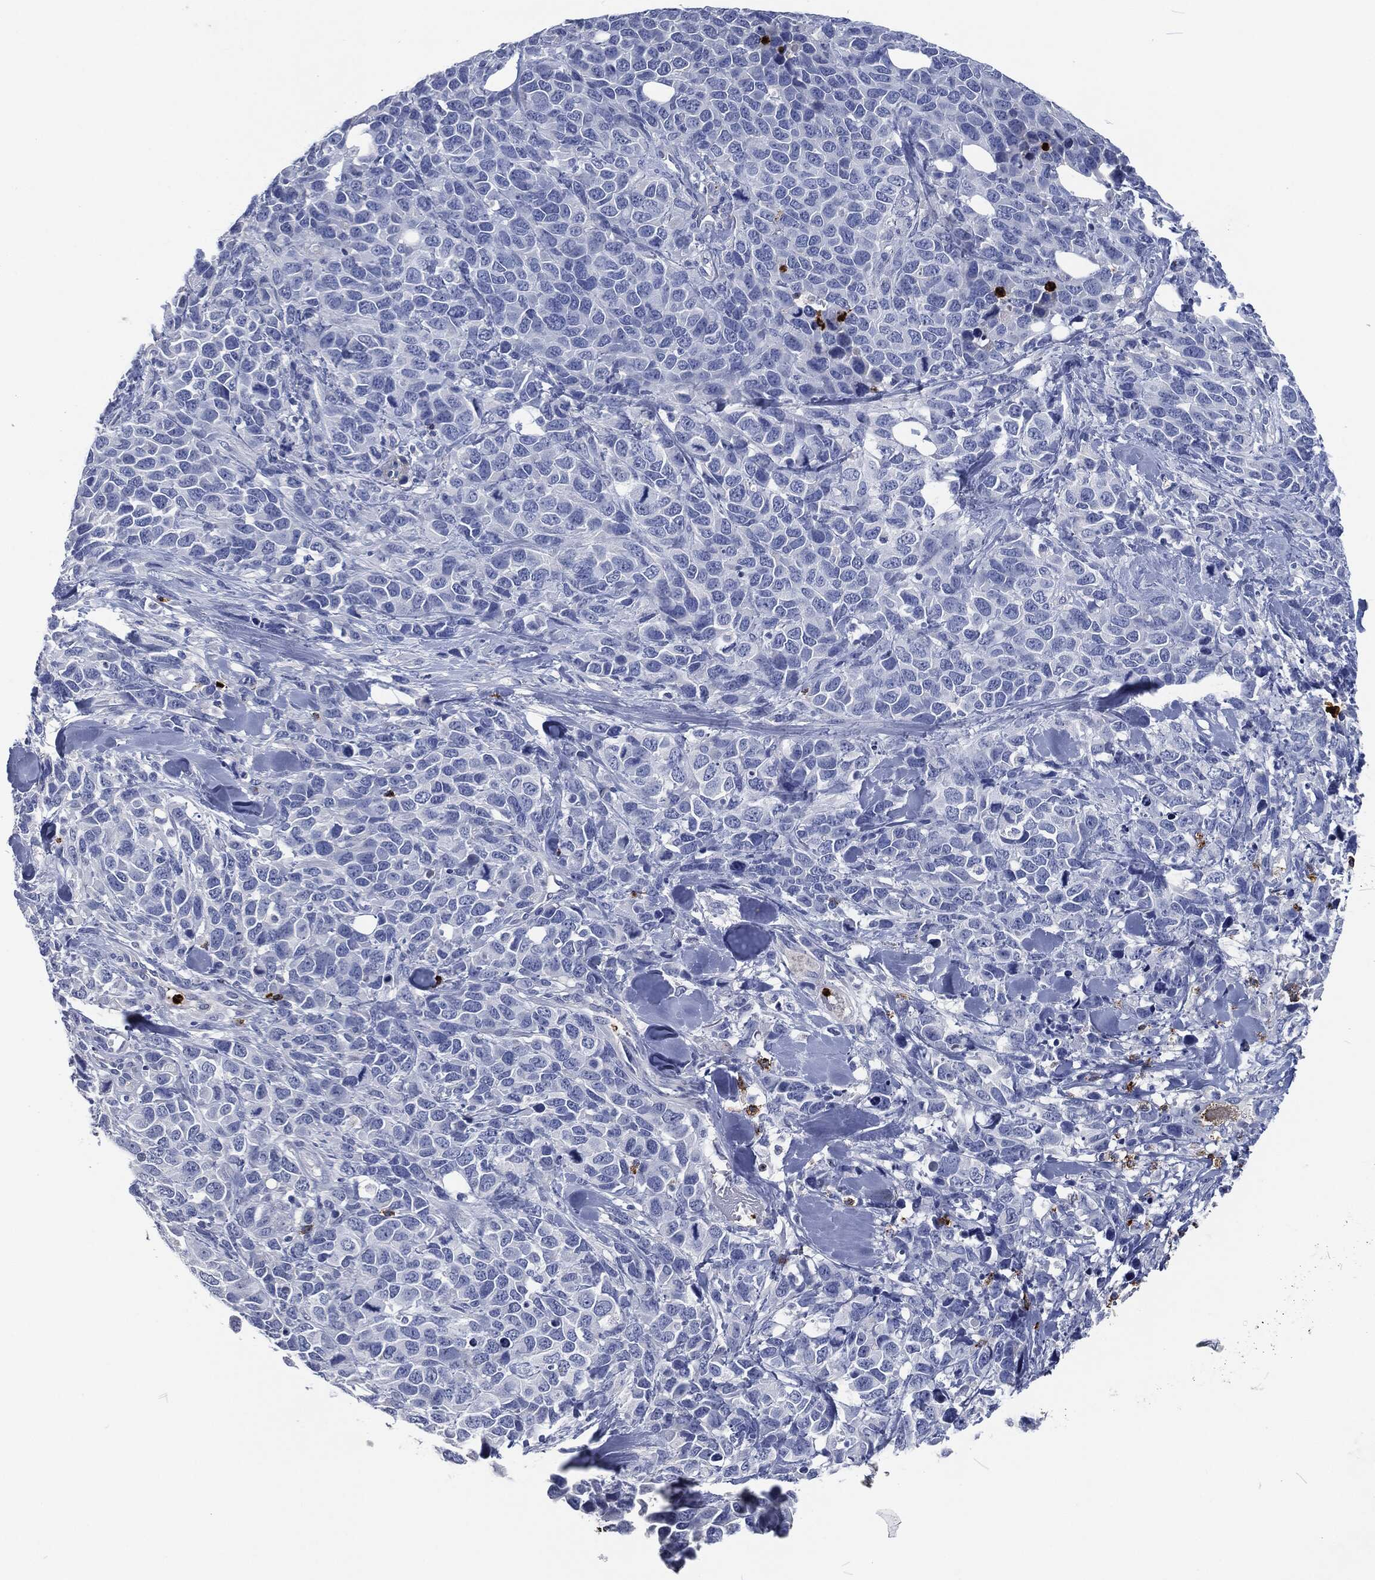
{"staining": {"intensity": "negative", "quantity": "none", "location": "none"}, "tissue": "melanoma", "cell_type": "Tumor cells", "image_type": "cancer", "snomed": [{"axis": "morphology", "description": "Malignant melanoma, Metastatic site"}, {"axis": "topography", "description": "Skin"}], "caption": "IHC of human melanoma demonstrates no expression in tumor cells.", "gene": "MPO", "patient": {"sex": "male", "age": 84}}